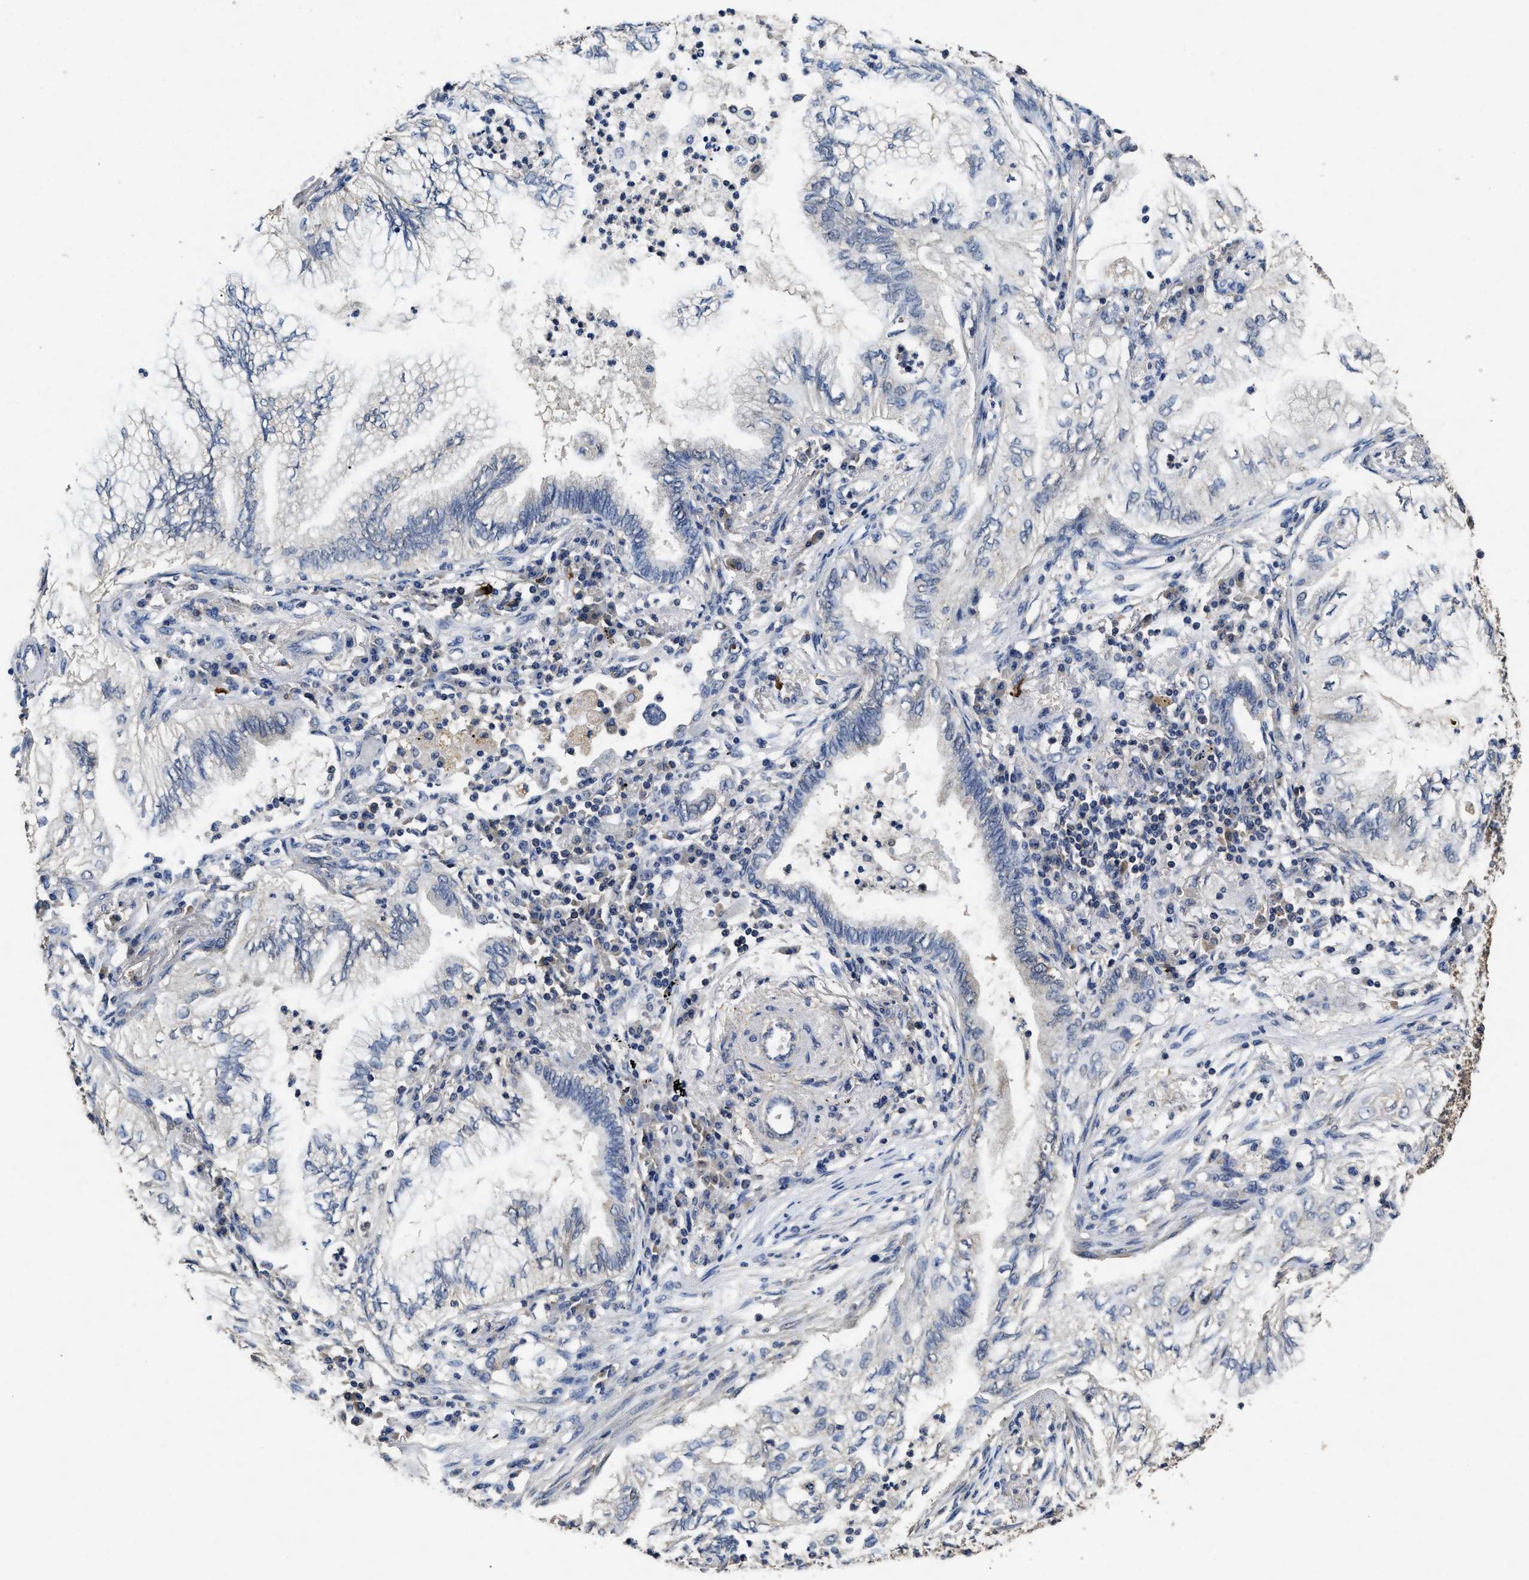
{"staining": {"intensity": "negative", "quantity": "none", "location": "none"}, "tissue": "lung cancer", "cell_type": "Tumor cells", "image_type": "cancer", "snomed": [{"axis": "morphology", "description": "Normal tissue, NOS"}, {"axis": "morphology", "description": "Adenocarcinoma, NOS"}, {"axis": "topography", "description": "Bronchus"}, {"axis": "topography", "description": "Lung"}], "caption": "High magnification brightfield microscopy of adenocarcinoma (lung) stained with DAB (brown) and counterstained with hematoxylin (blue): tumor cells show no significant staining.", "gene": "ACAT2", "patient": {"sex": "female", "age": 70}}